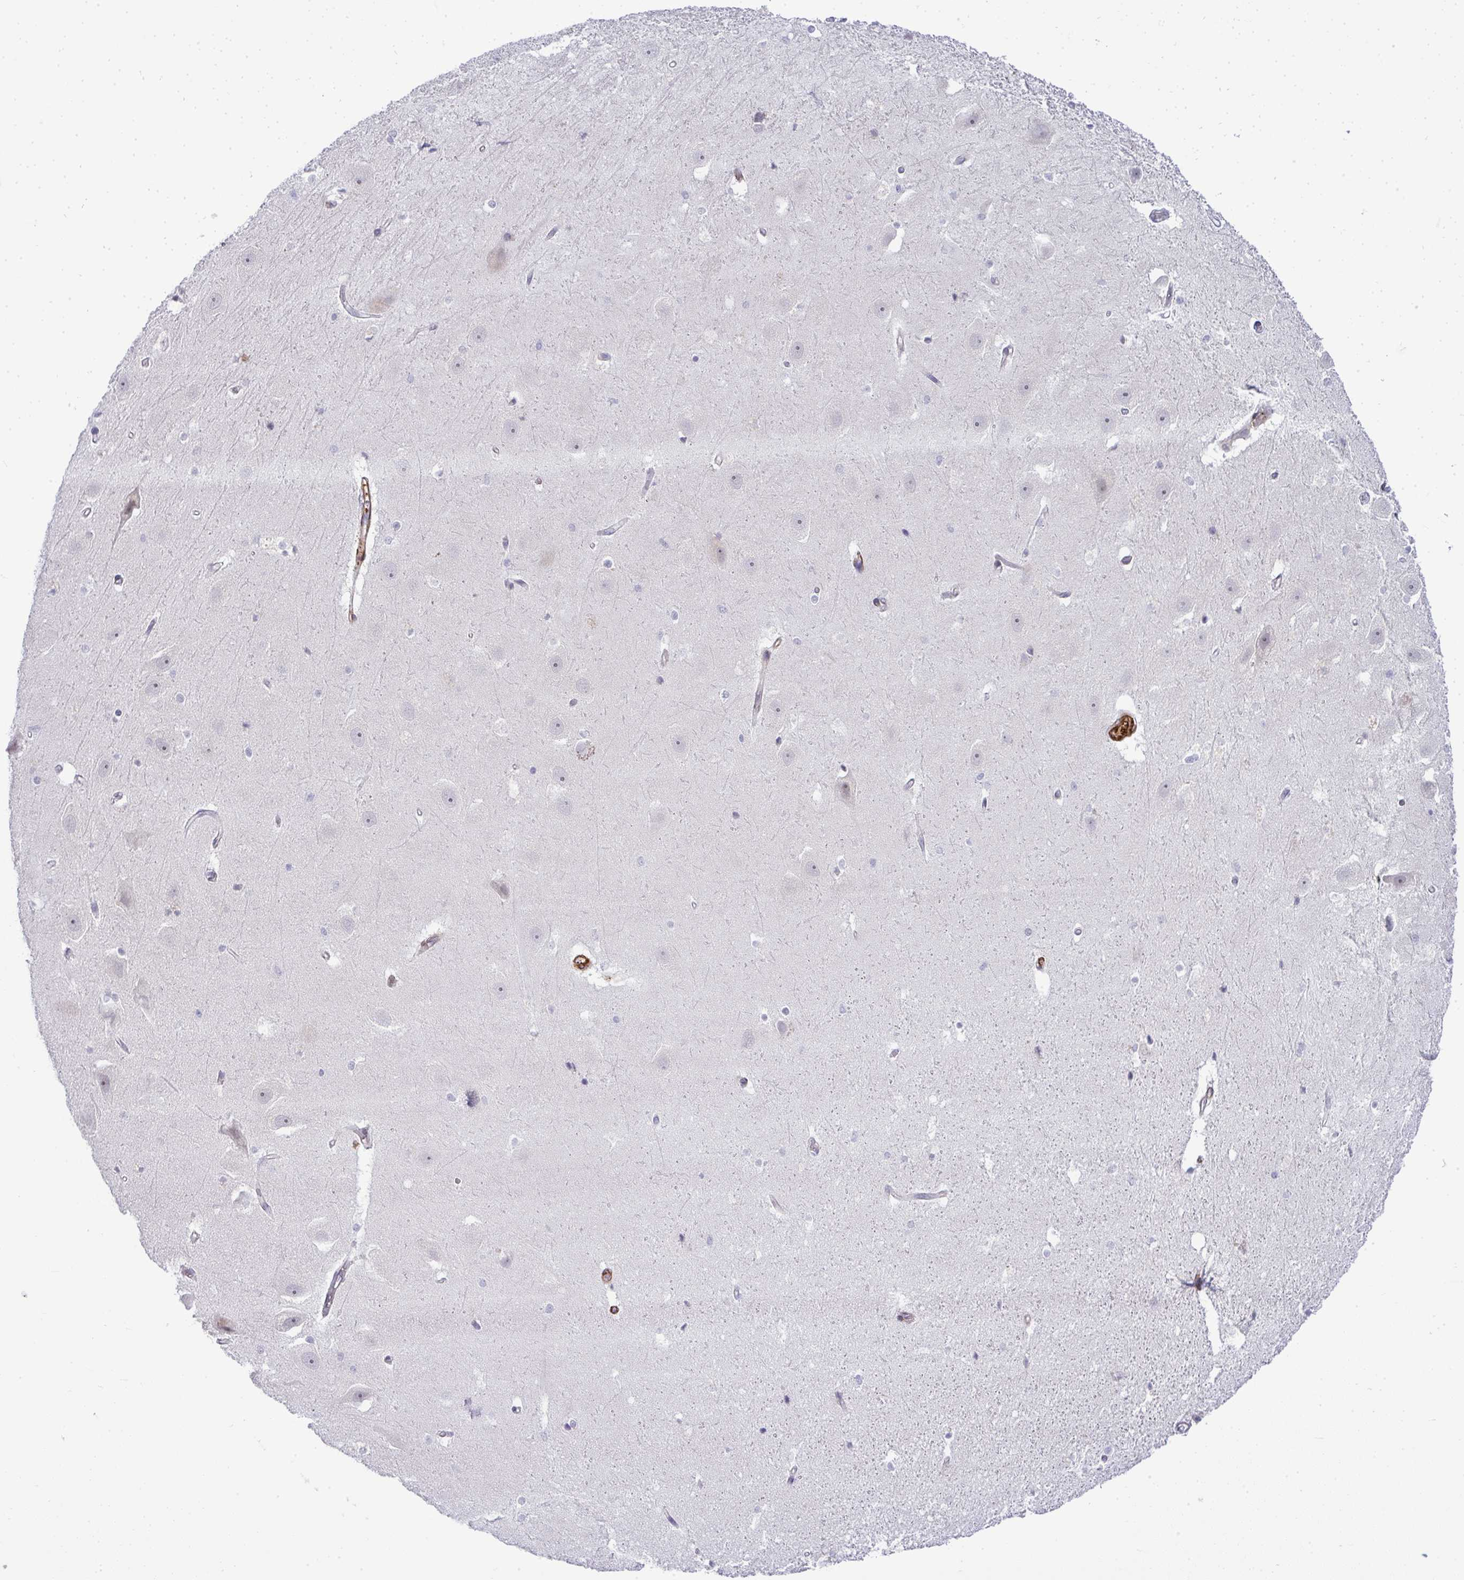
{"staining": {"intensity": "negative", "quantity": "none", "location": "none"}, "tissue": "hippocampus", "cell_type": "Glial cells", "image_type": "normal", "snomed": [{"axis": "morphology", "description": "Normal tissue, NOS"}, {"axis": "topography", "description": "Hippocampus"}], "caption": "IHC of benign hippocampus reveals no positivity in glial cells.", "gene": "UBE2S", "patient": {"sex": "male", "age": 63}}